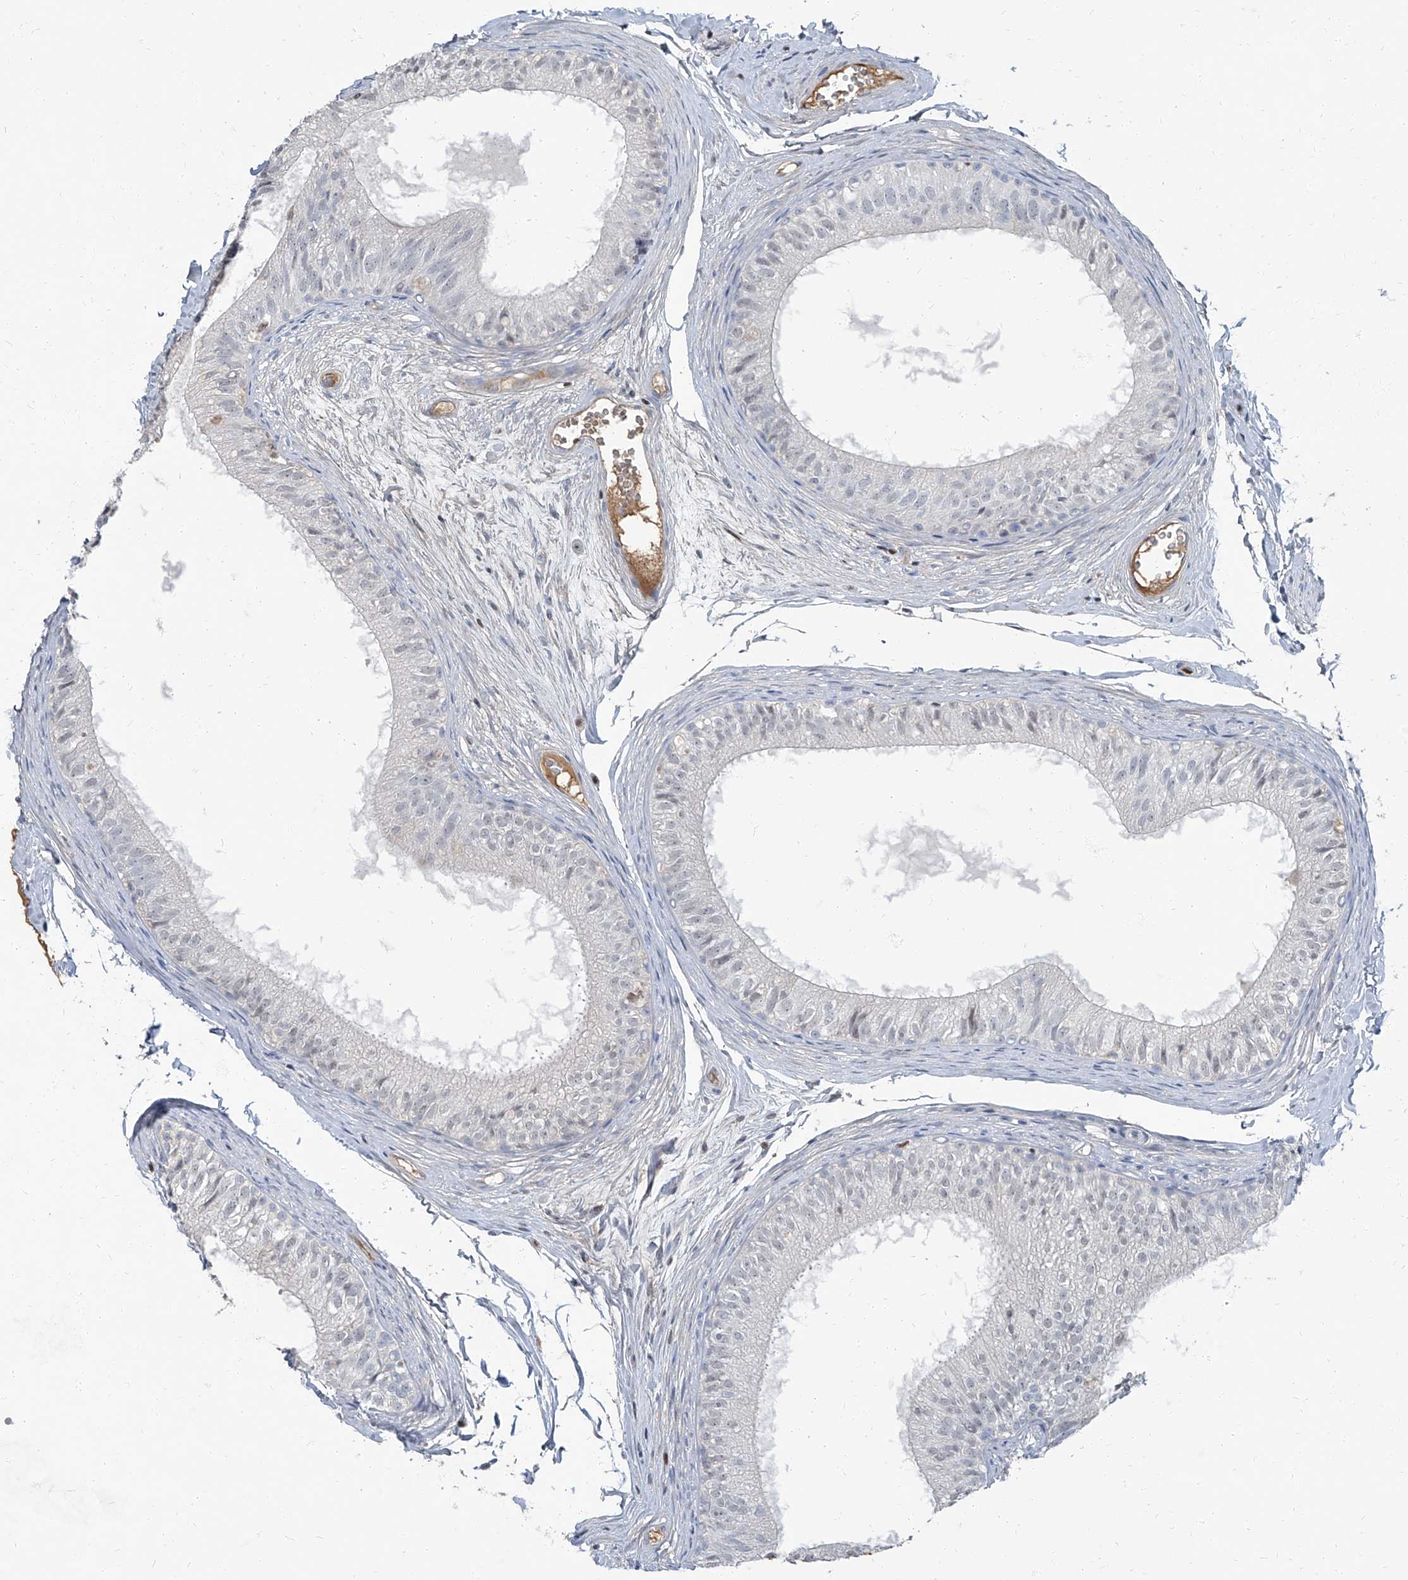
{"staining": {"intensity": "negative", "quantity": "none", "location": "none"}, "tissue": "epididymis", "cell_type": "Glandular cells", "image_type": "normal", "snomed": [{"axis": "morphology", "description": "Normal tissue, NOS"}, {"axis": "morphology", "description": "Seminoma in situ"}, {"axis": "topography", "description": "Testis"}, {"axis": "topography", "description": "Epididymis"}], "caption": "A high-resolution image shows immunohistochemistry (IHC) staining of unremarkable epididymis, which displays no significant staining in glandular cells.", "gene": "HOXA3", "patient": {"sex": "male", "age": 28}}